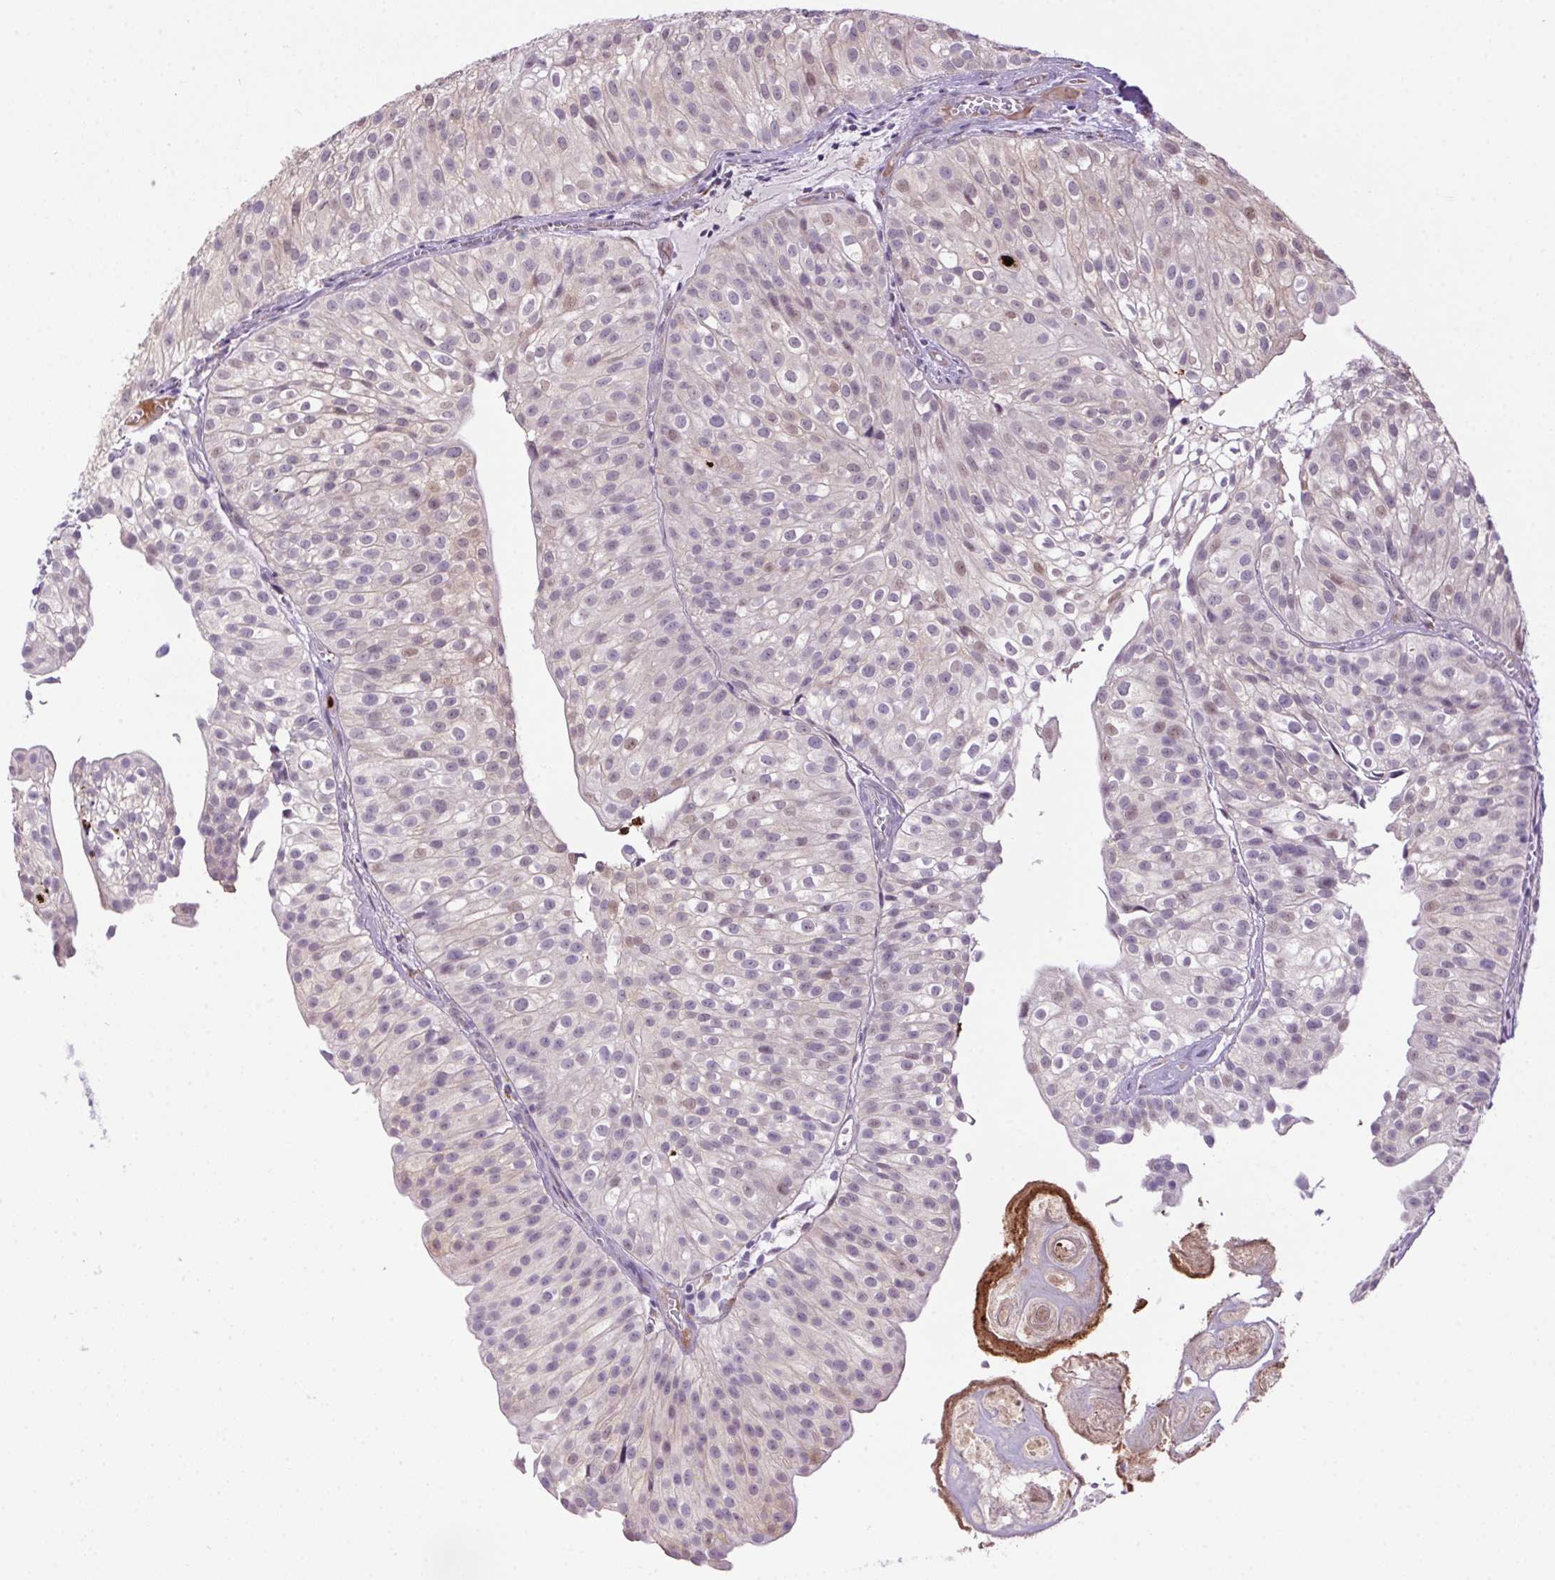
{"staining": {"intensity": "weak", "quantity": "<25%", "location": "nuclear"}, "tissue": "urothelial cancer", "cell_type": "Tumor cells", "image_type": "cancer", "snomed": [{"axis": "morphology", "description": "Urothelial carcinoma, Low grade"}, {"axis": "topography", "description": "Urinary bladder"}], "caption": "Immunohistochemistry (IHC) photomicrograph of neoplastic tissue: human low-grade urothelial carcinoma stained with DAB shows no significant protein positivity in tumor cells.", "gene": "LRRTM1", "patient": {"sex": "male", "age": 70}}